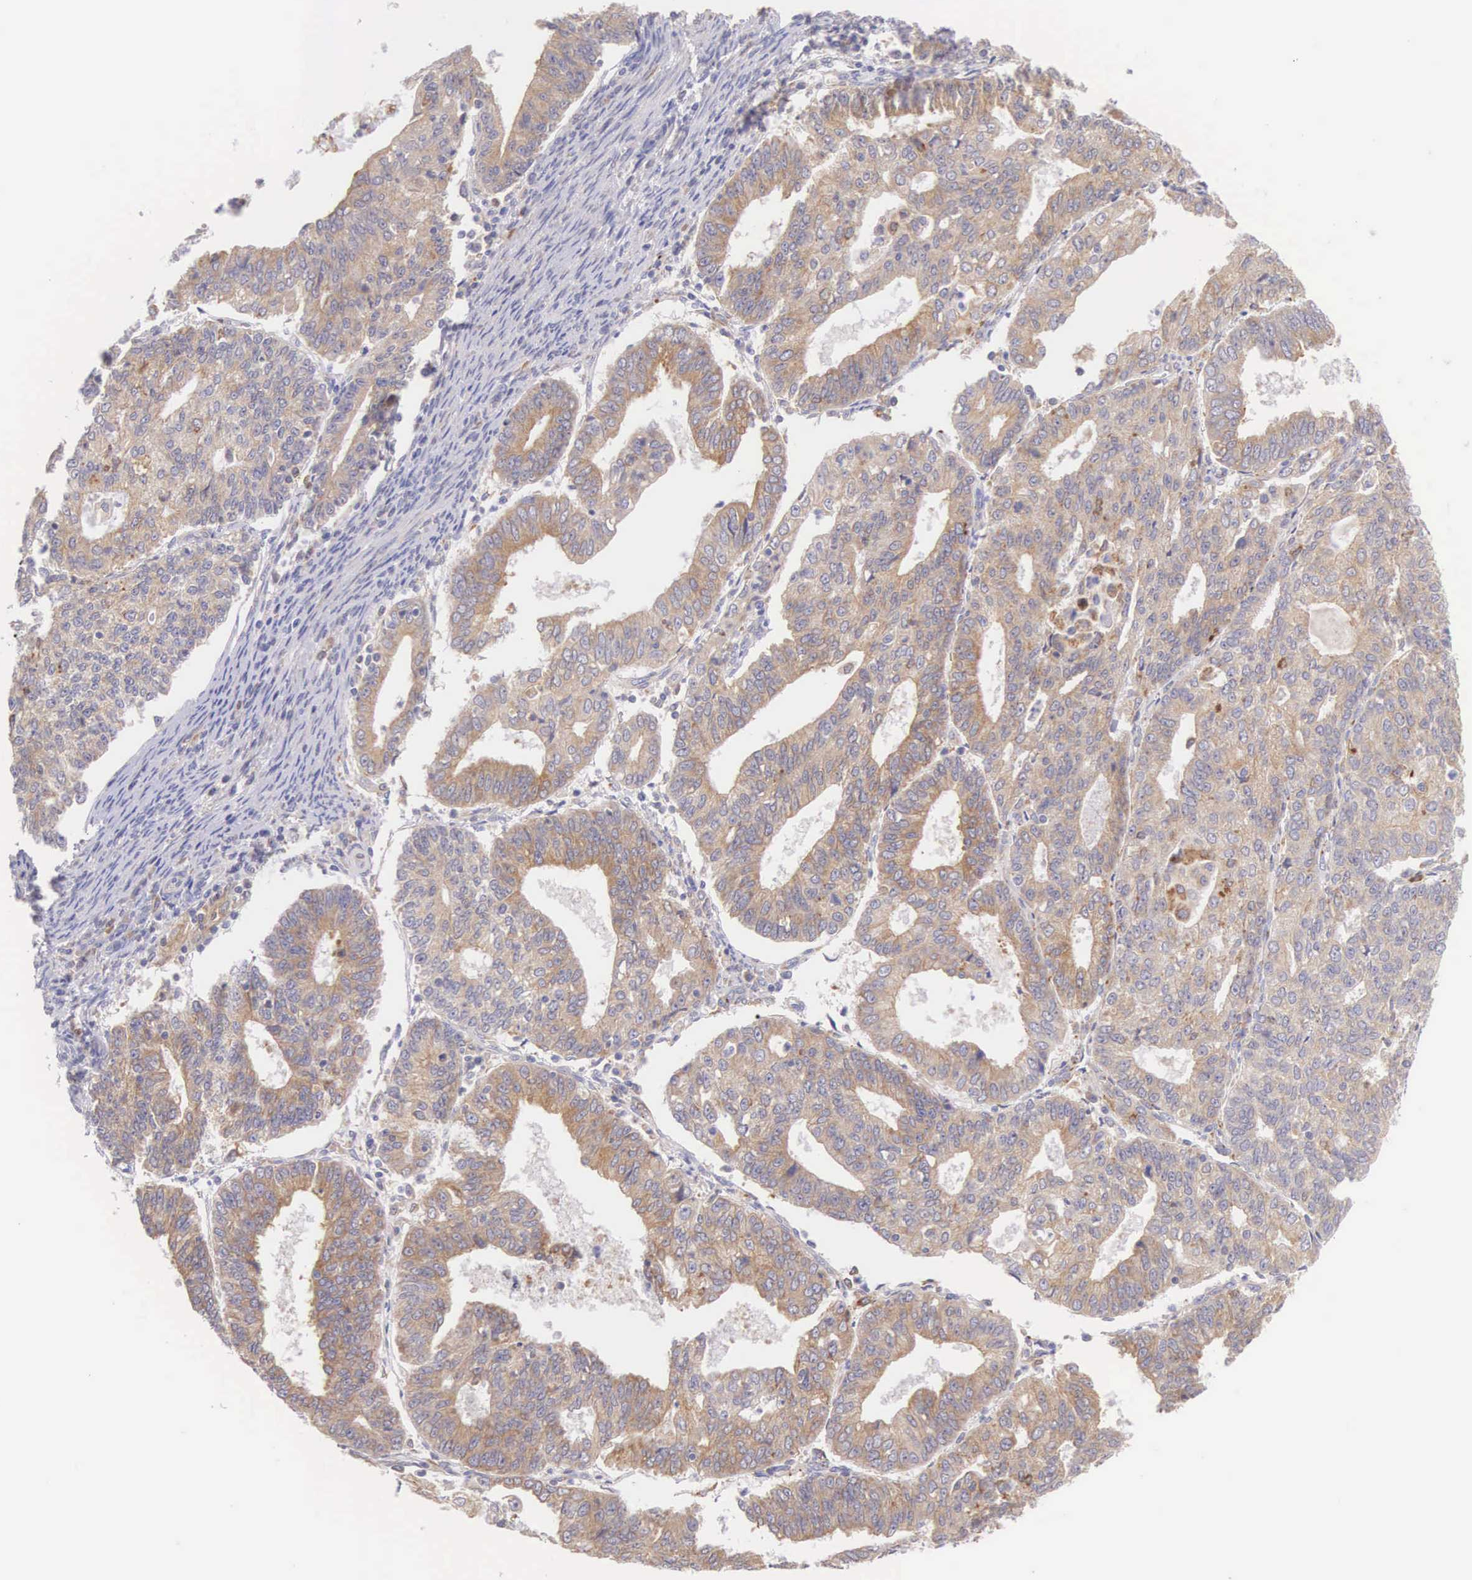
{"staining": {"intensity": "weak", "quantity": ">75%", "location": "cytoplasmic/membranous"}, "tissue": "endometrial cancer", "cell_type": "Tumor cells", "image_type": "cancer", "snomed": [{"axis": "morphology", "description": "Adenocarcinoma, NOS"}, {"axis": "topography", "description": "Endometrium"}], "caption": "There is low levels of weak cytoplasmic/membranous positivity in tumor cells of endometrial adenocarcinoma, as demonstrated by immunohistochemical staining (brown color).", "gene": "NSDHL", "patient": {"sex": "female", "age": 56}}